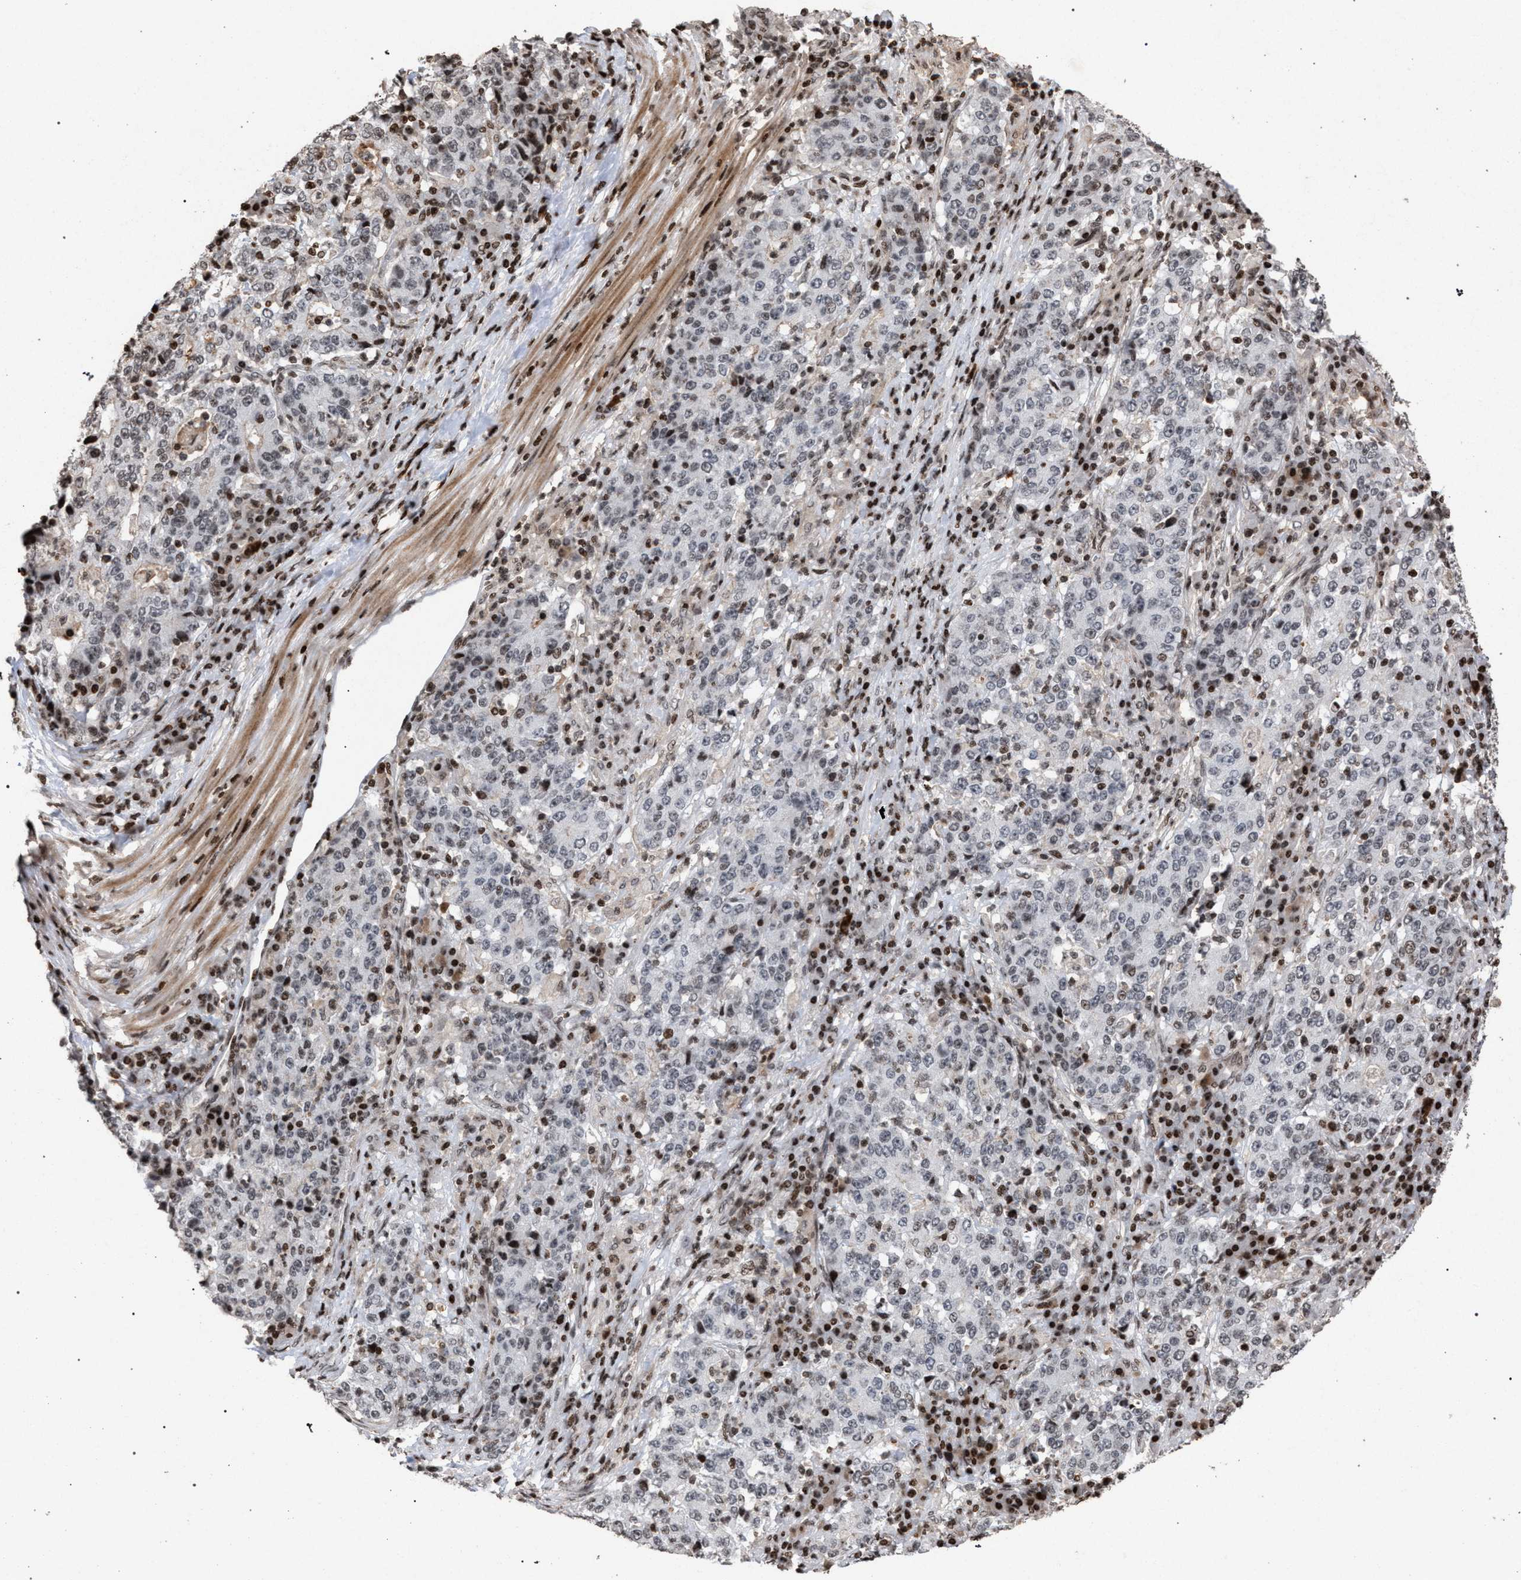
{"staining": {"intensity": "weak", "quantity": "<25%", "location": "nuclear"}, "tissue": "stomach cancer", "cell_type": "Tumor cells", "image_type": "cancer", "snomed": [{"axis": "morphology", "description": "Adenocarcinoma, NOS"}, {"axis": "topography", "description": "Stomach"}], "caption": "A micrograph of adenocarcinoma (stomach) stained for a protein displays no brown staining in tumor cells.", "gene": "FOXD3", "patient": {"sex": "male", "age": 59}}